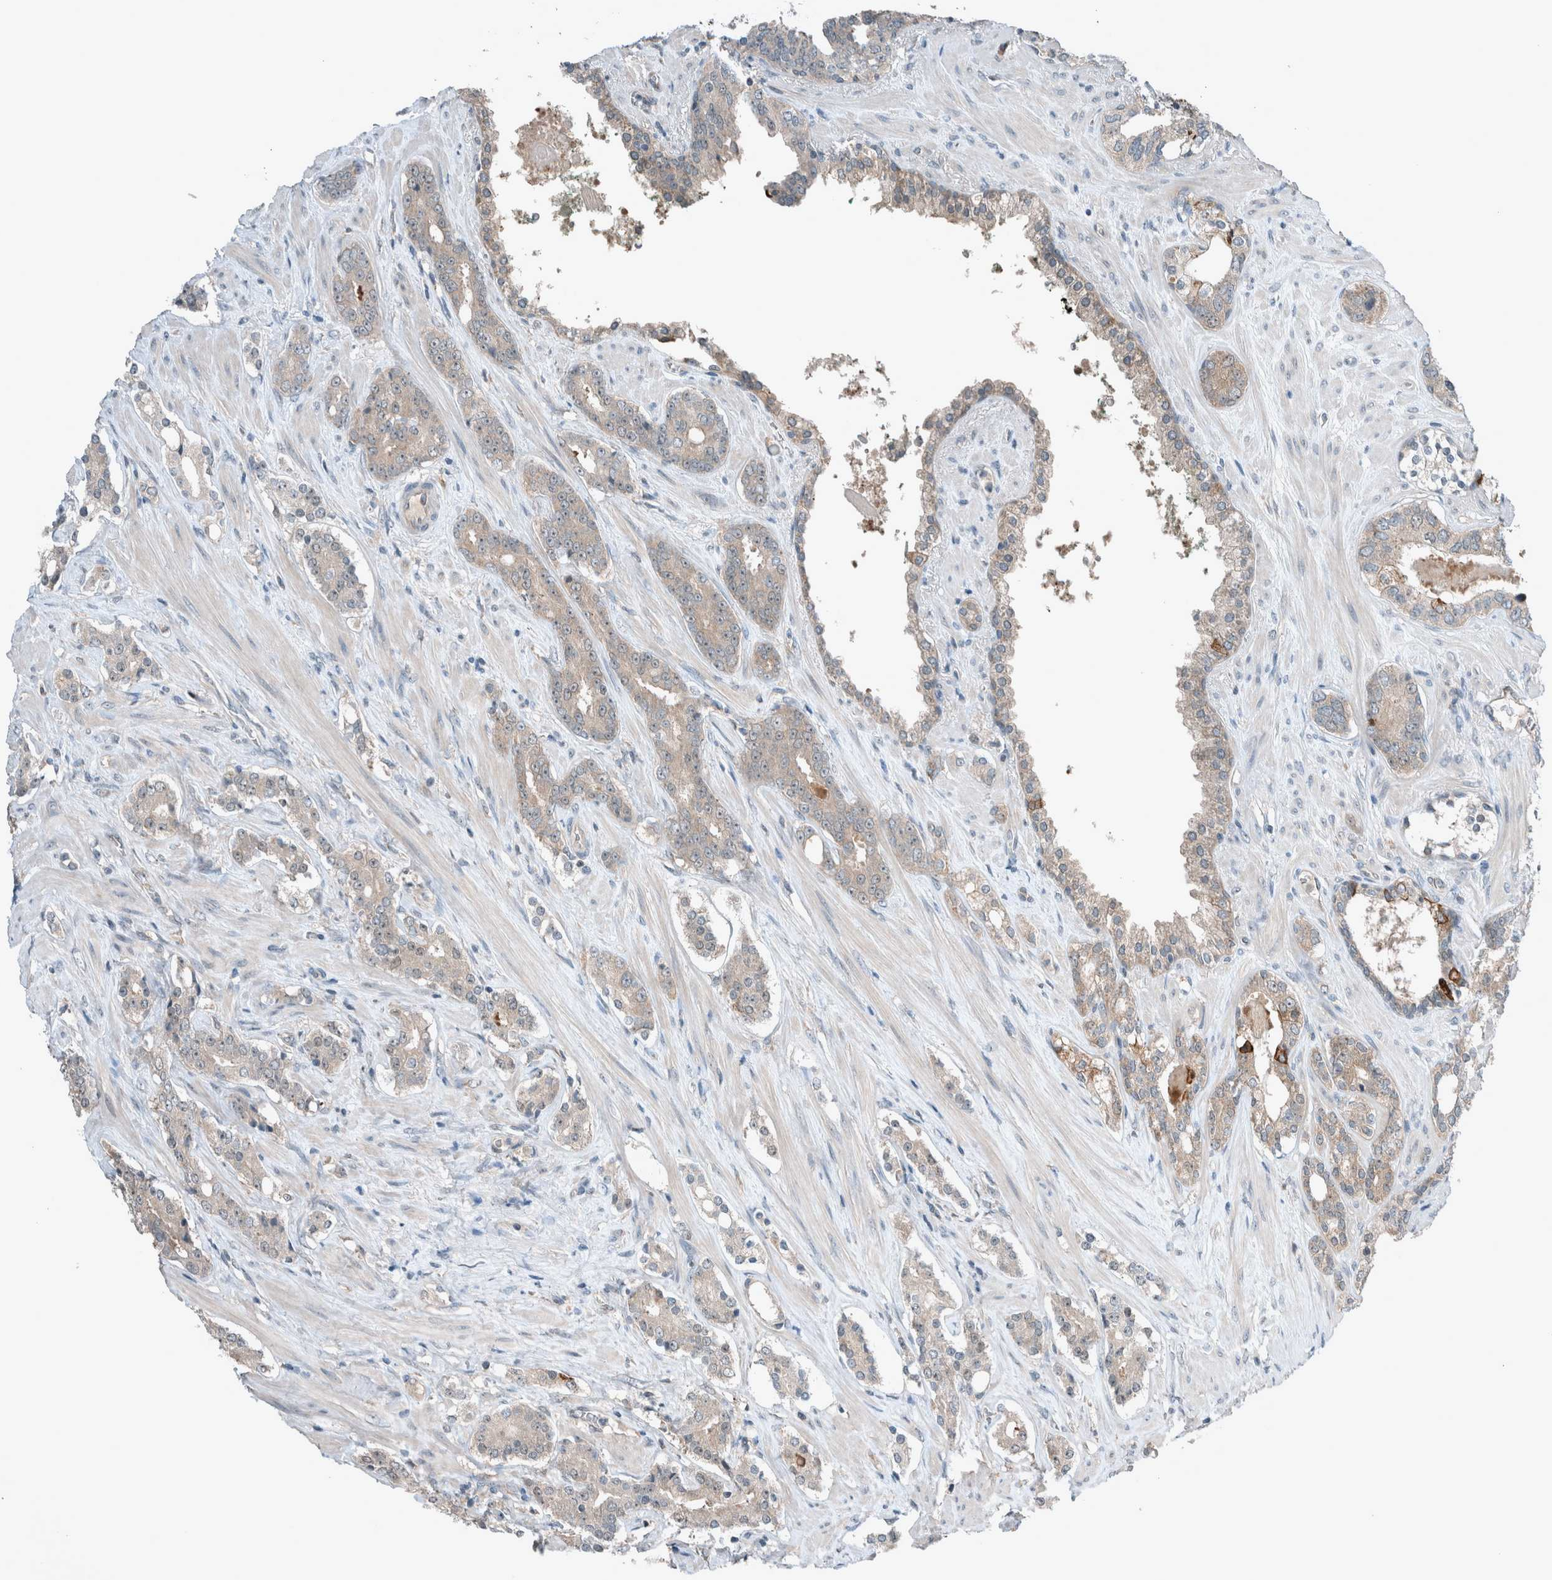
{"staining": {"intensity": "negative", "quantity": "none", "location": "none"}, "tissue": "prostate cancer", "cell_type": "Tumor cells", "image_type": "cancer", "snomed": [{"axis": "morphology", "description": "Adenocarcinoma, High grade"}, {"axis": "topography", "description": "Prostate"}], "caption": "A micrograph of high-grade adenocarcinoma (prostate) stained for a protein shows no brown staining in tumor cells.", "gene": "RALGDS", "patient": {"sex": "male", "age": 71}}